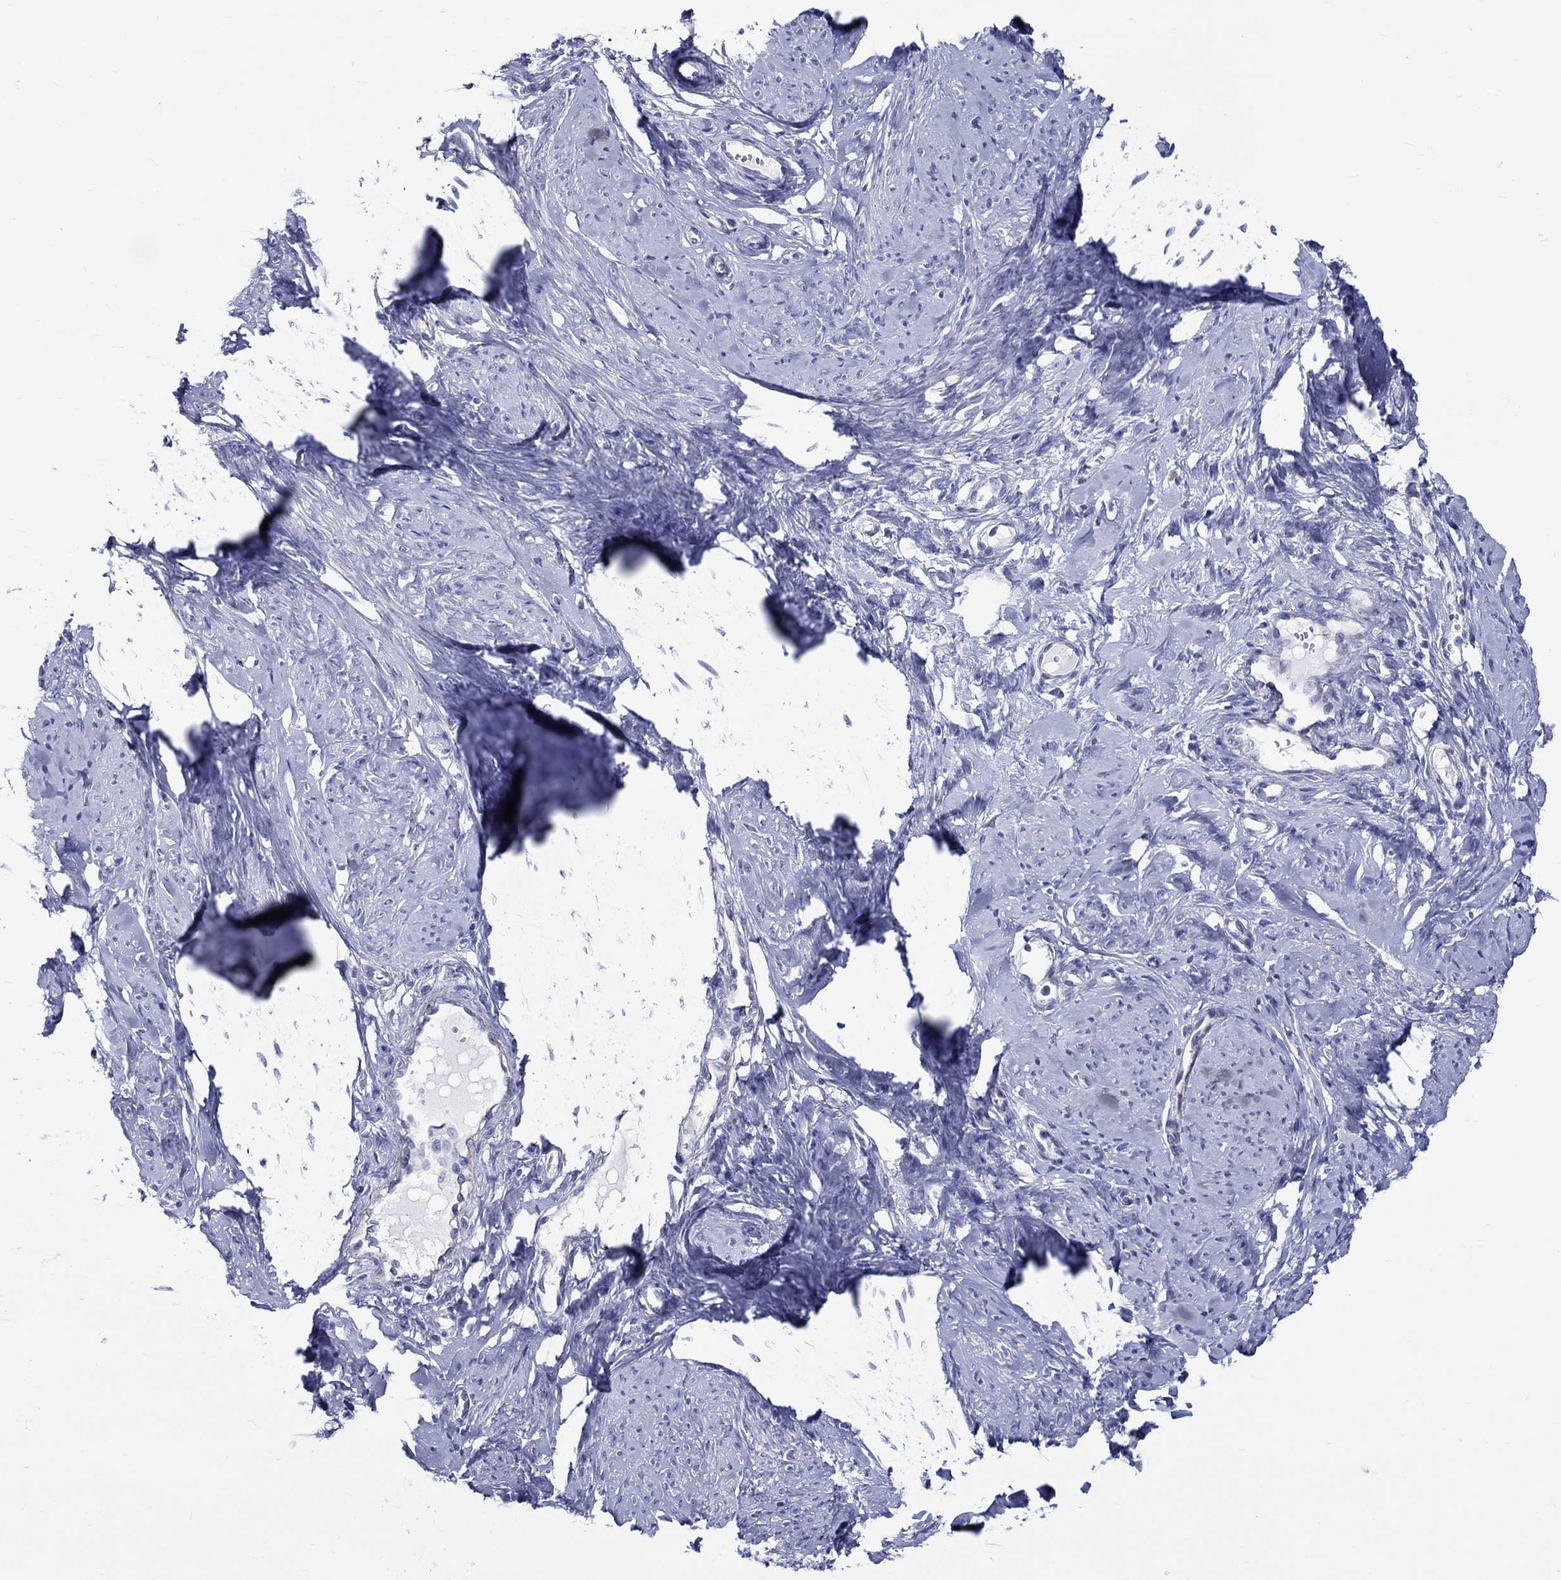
{"staining": {"intensity": "negative", "quantity": "none", "location": "none"}, "tissue": "smooth muscle", "cell_type": "Smooth muscle cells", "image_type": "normal", "snomed": [{"axis": "morphology", "description": "Normal tissue, NOS"}, {"axis": "topography", "description": "Smooth muscle"}], "caption": "Immunohistochemistry of normal smooth muscle shows no positivity in smooth muscle cells. (DAB (3,3'-diaminobenzidine) IHC, high magnification).", "gene": "SH2D7", "patient": {"sex": "female", "age": 48}}